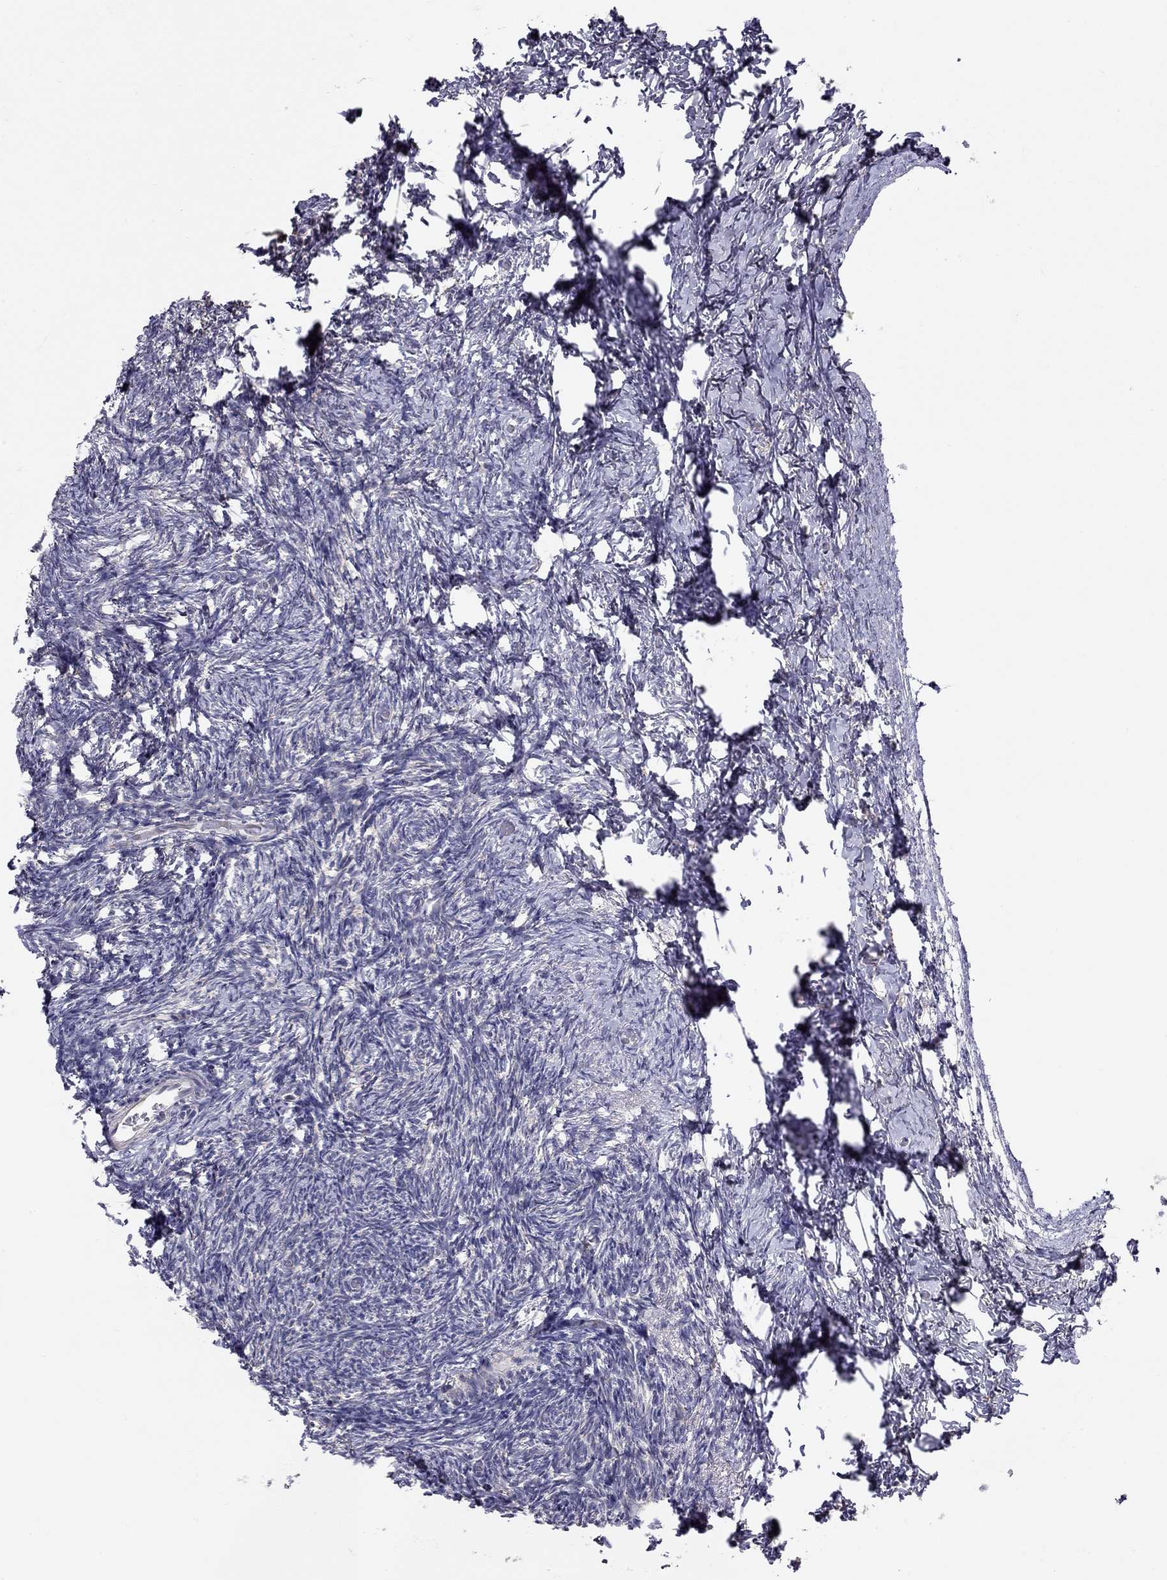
{"staining": {"intensity": "moderate", "quantity": "25%-75%", "location": "cytoplasmic/membranous"}, "tissue": "ovary", "cell_type": "Follicle cells", "image_type": "normal", "snomed": [{"axis": "morphology", "description": "Normal tissue, NOS"}, {"axis": "topography", "description": "Ovary"}], "caption": "IHC (DAB) staining of normal human ovary exhibits moderate cytoplasmic/membranous protein expression in about 25%-75% of follicle cells. (brown staining indicates protein expression, while blue staining denotes nuclei).", "gene": "LRIT3", "patient": {"sex": "female", "age": 39}}